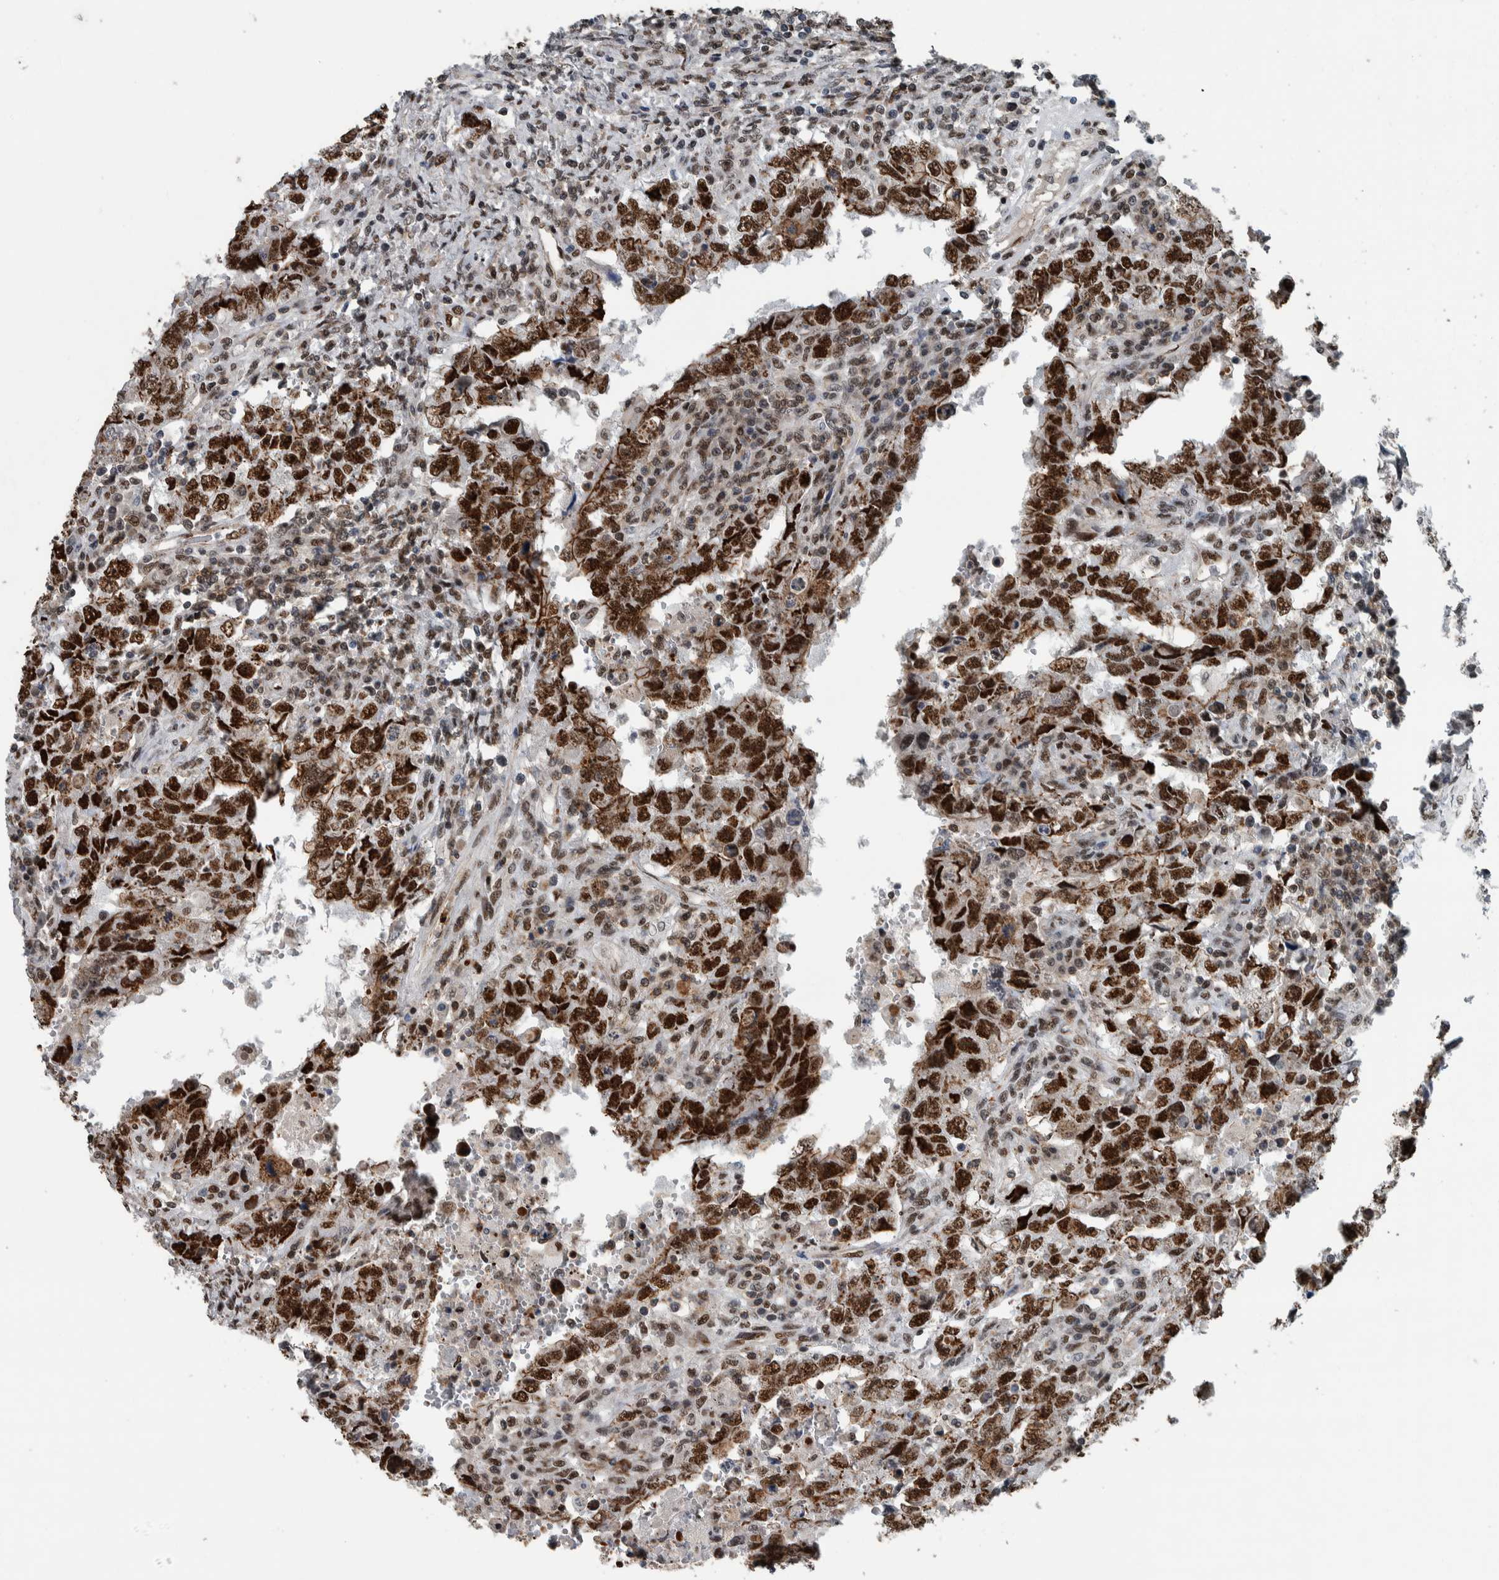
{"staining": {"intensity": "strong", "quantity": ">75%", "location": "nuclear"}, "tissue": "testis cancer", "cell_type": "Tumor cells", "image_type": "cancer", "snomed": [{"axis": "morphology", "description": "Carcinoma, Embryonal, NOS"}, {"axis": "topography", "description": "Testis"}], "caption": "This image demonstrates IHC staining of human embryonal carcinoma (testis), with high strong nuclear expression in approximately >75% of tumor cells.", "gene": "FAM135B", "patient": {"sex": "male", "age": 26}}